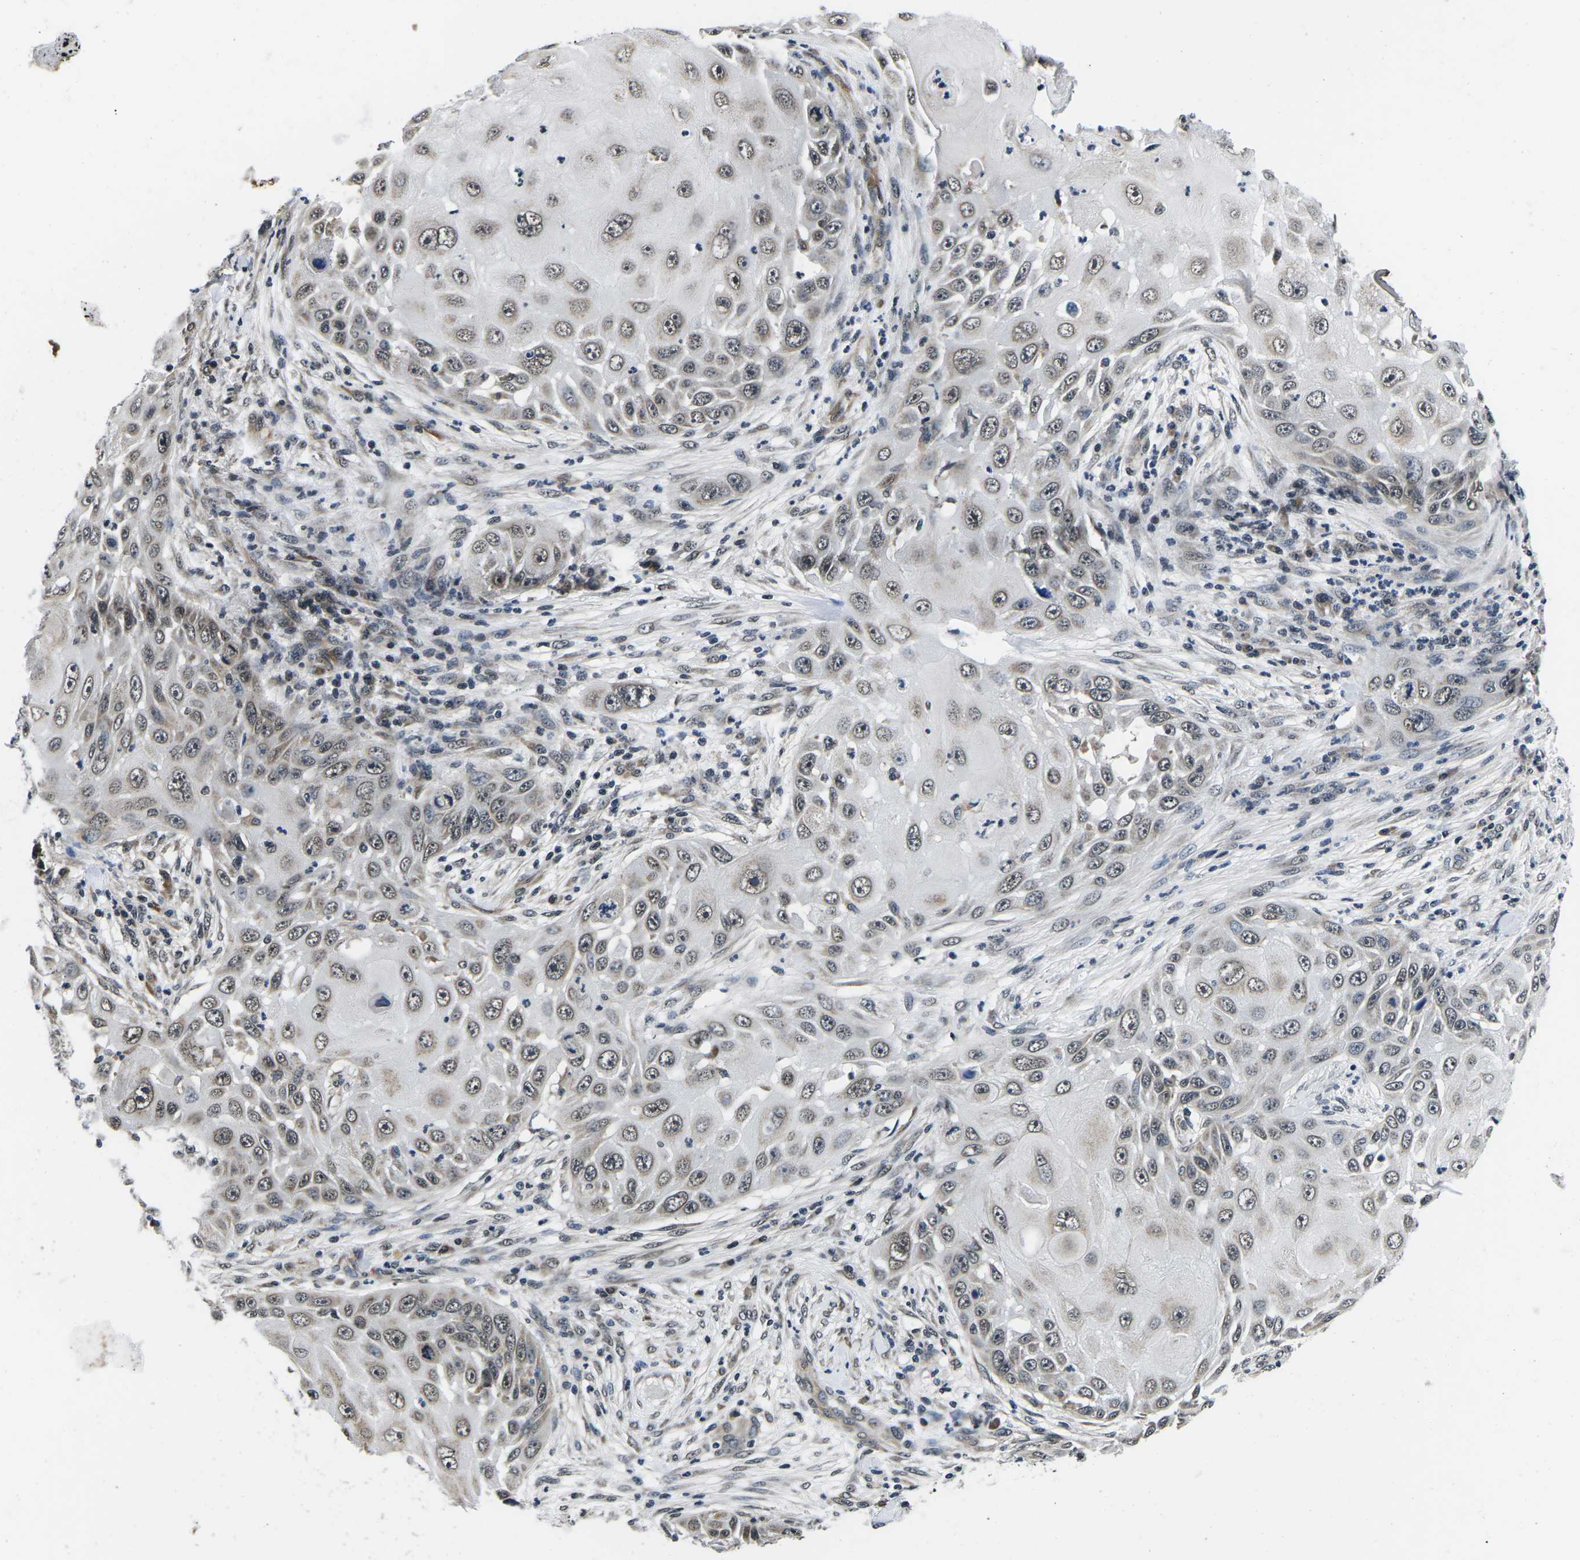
{"staining": {"intensity": "weak", "quantity": ">75%", "location": "cytoplasmic/membranous,nuclear"}, "tissue": "skin cancer", "cell_type": "Tumor cells", "image_type": "cancer", "snomed": [{"axis": "morphology", "description": "Squamous cell carcinoma, NOS"}, {"axis": "topography", "description": "Skin"}], "caption": "A micrograph showing weak cytoplasmic/membranous and nuclear staining in about >75% of tumor cells in squamous cell carcinoma (skin), as visualized by brown immunohistochemical staining.", "gene": "CCNE1", "patient": {"sex": "female", "age": 44}}